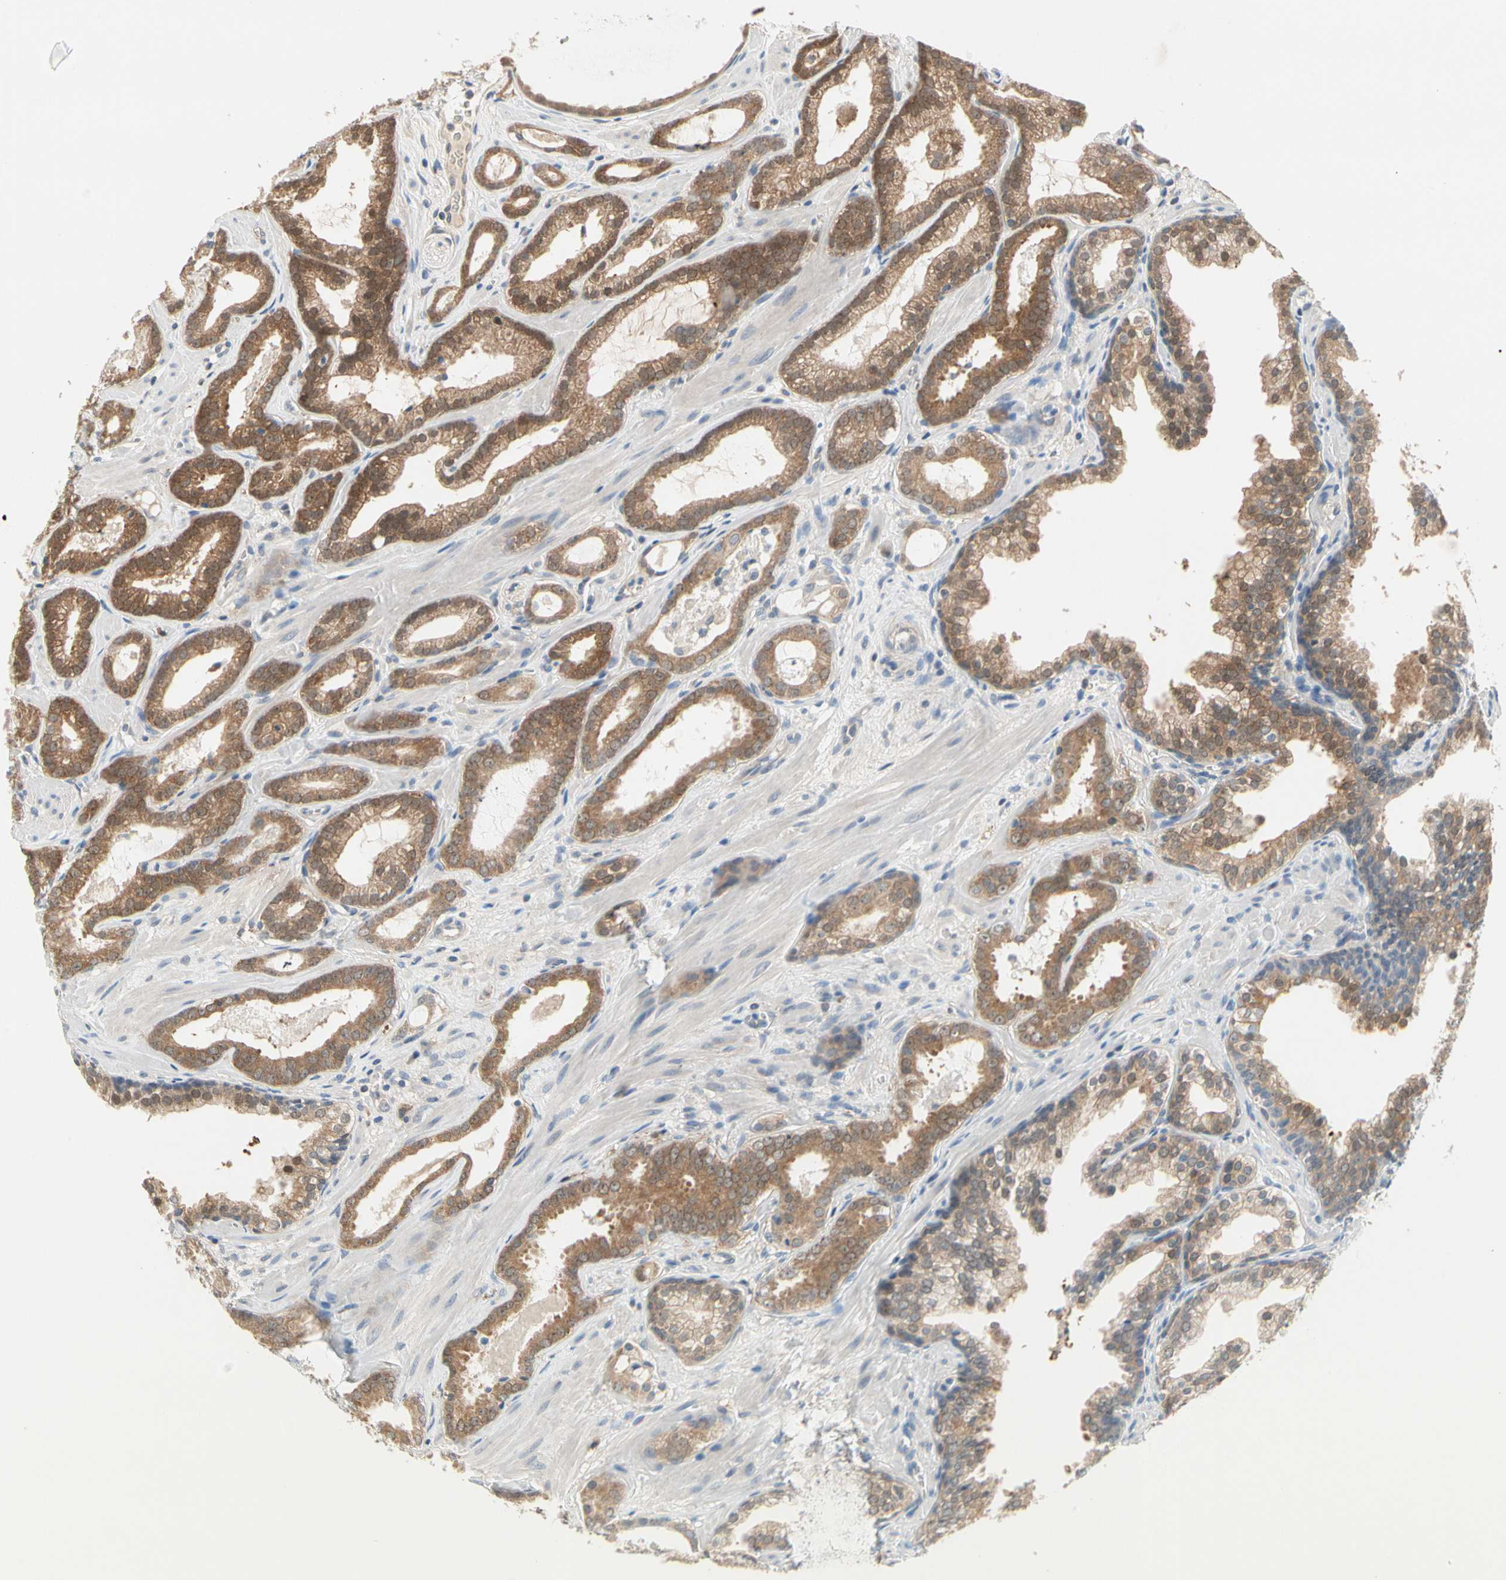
{"staining": {"intensity": "strong", "quantity": ">75%", "location": "cytoplasmic/membranous,nuclear"}, "tissue": "prostate cancer", "cell_type": "Tumor cells", "image_type": "cancer", "snomed": [{"axis": "morphology", "description": "Adenocarcinoma, Low grade"}, {"axis": "topography", "description": "Prostate"}], "caption": "A histopathology image of human prostate cancer stained for a protein reveals strong cytoplasmic/membranous and nuclear brown staining in tumor cells.", "gene": "MPI", "patient": {"sex": "male", "age": 57}}